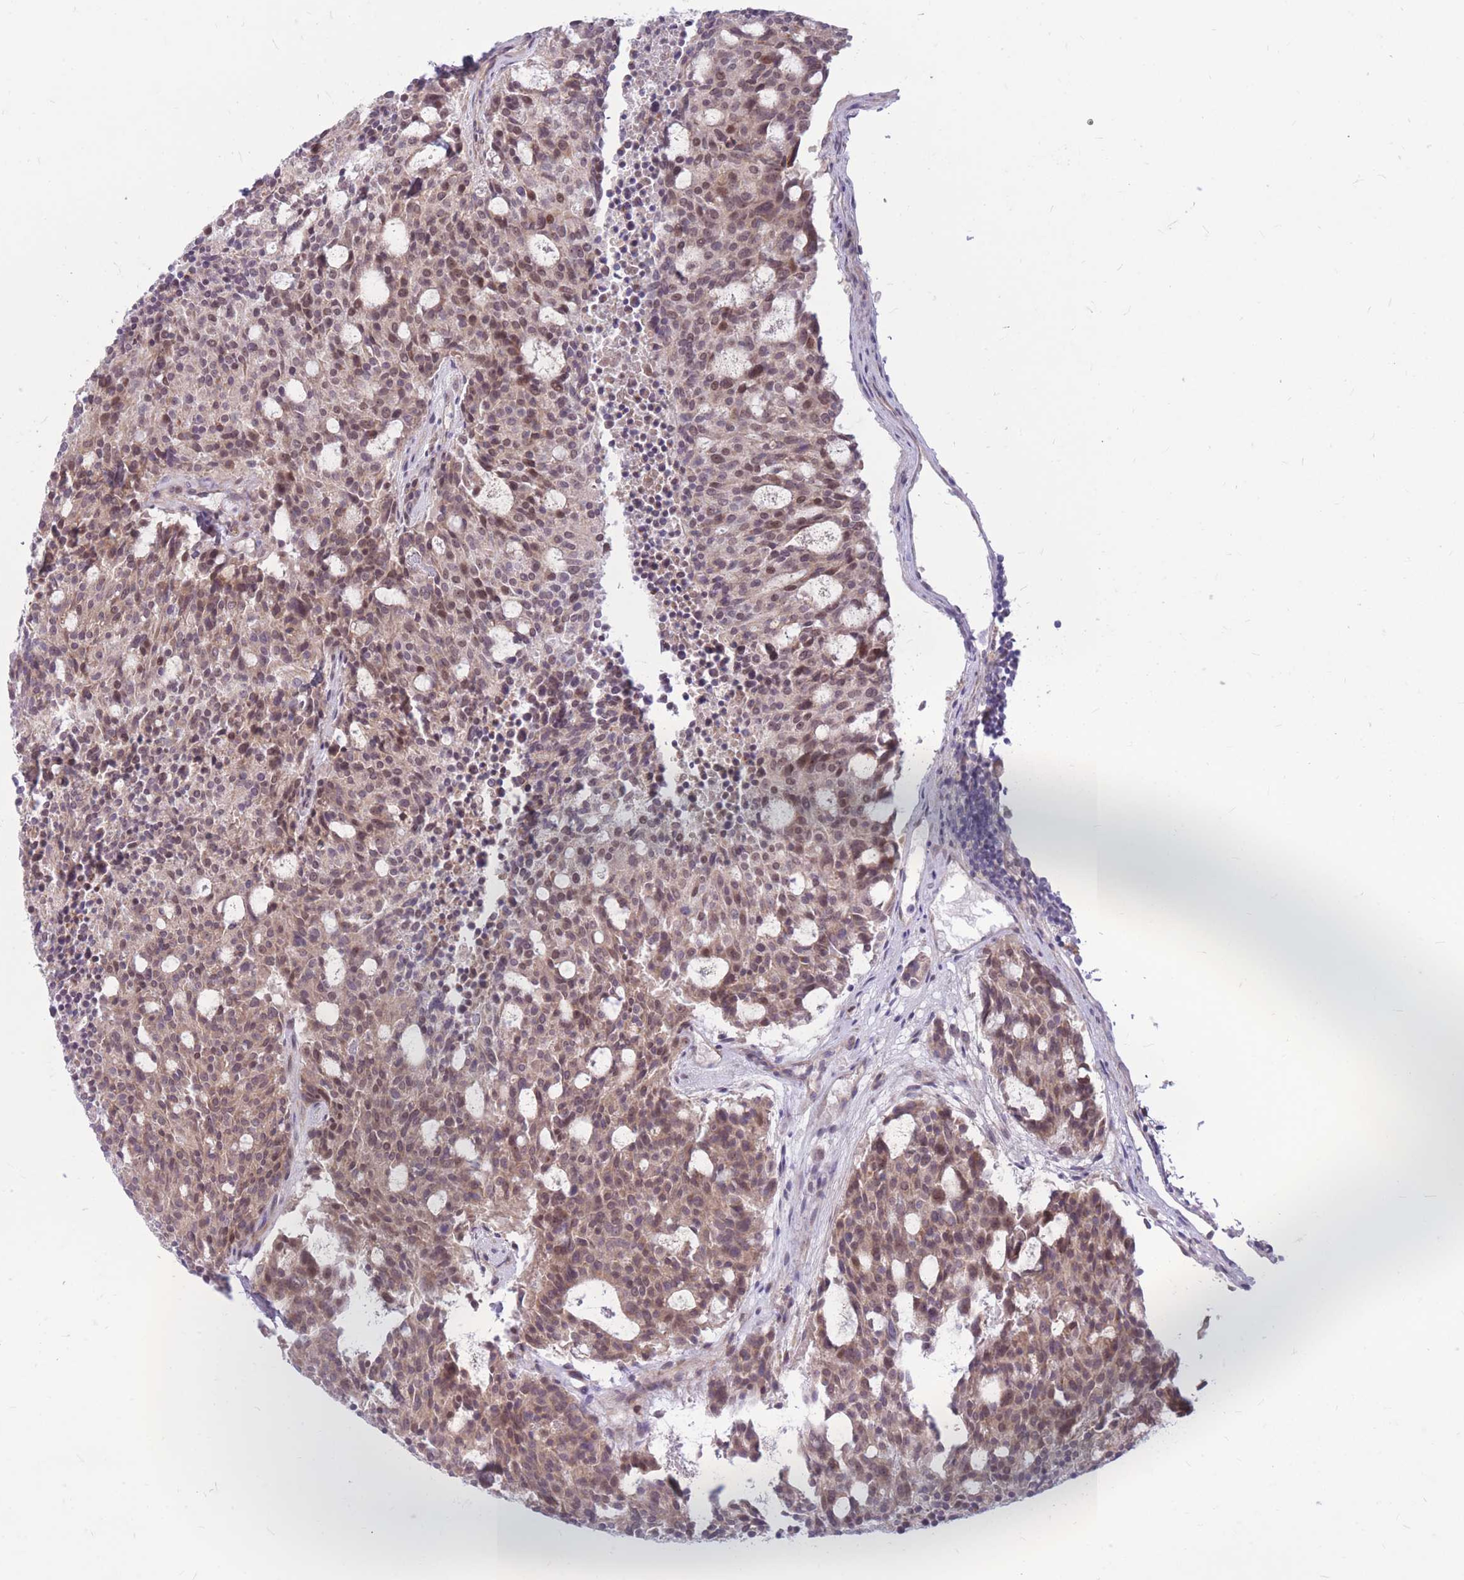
{"staining": {"intensity": "weak", "quantity": "25%-75%", "location": "cytoplasmic/membranous,nuclear"}, "tissue": "carcinoid", "cell_type": "Tumor cells", "image_type": "cancer", "snomed": [{"axis": "morphology", "description": "Carcinoid, malignant, NOS"}, {"axis": "topography", "description": "Pancreas"}], "caption": "Approximately 25%-75% of tumor cells in human carcinoid display weak cytoplasmic/membranous and nuclear protein staining as visualized by brown immunohistochemical staining.", "gene": "ERCC2", "patient": {"sex": "female", "age": 54}}